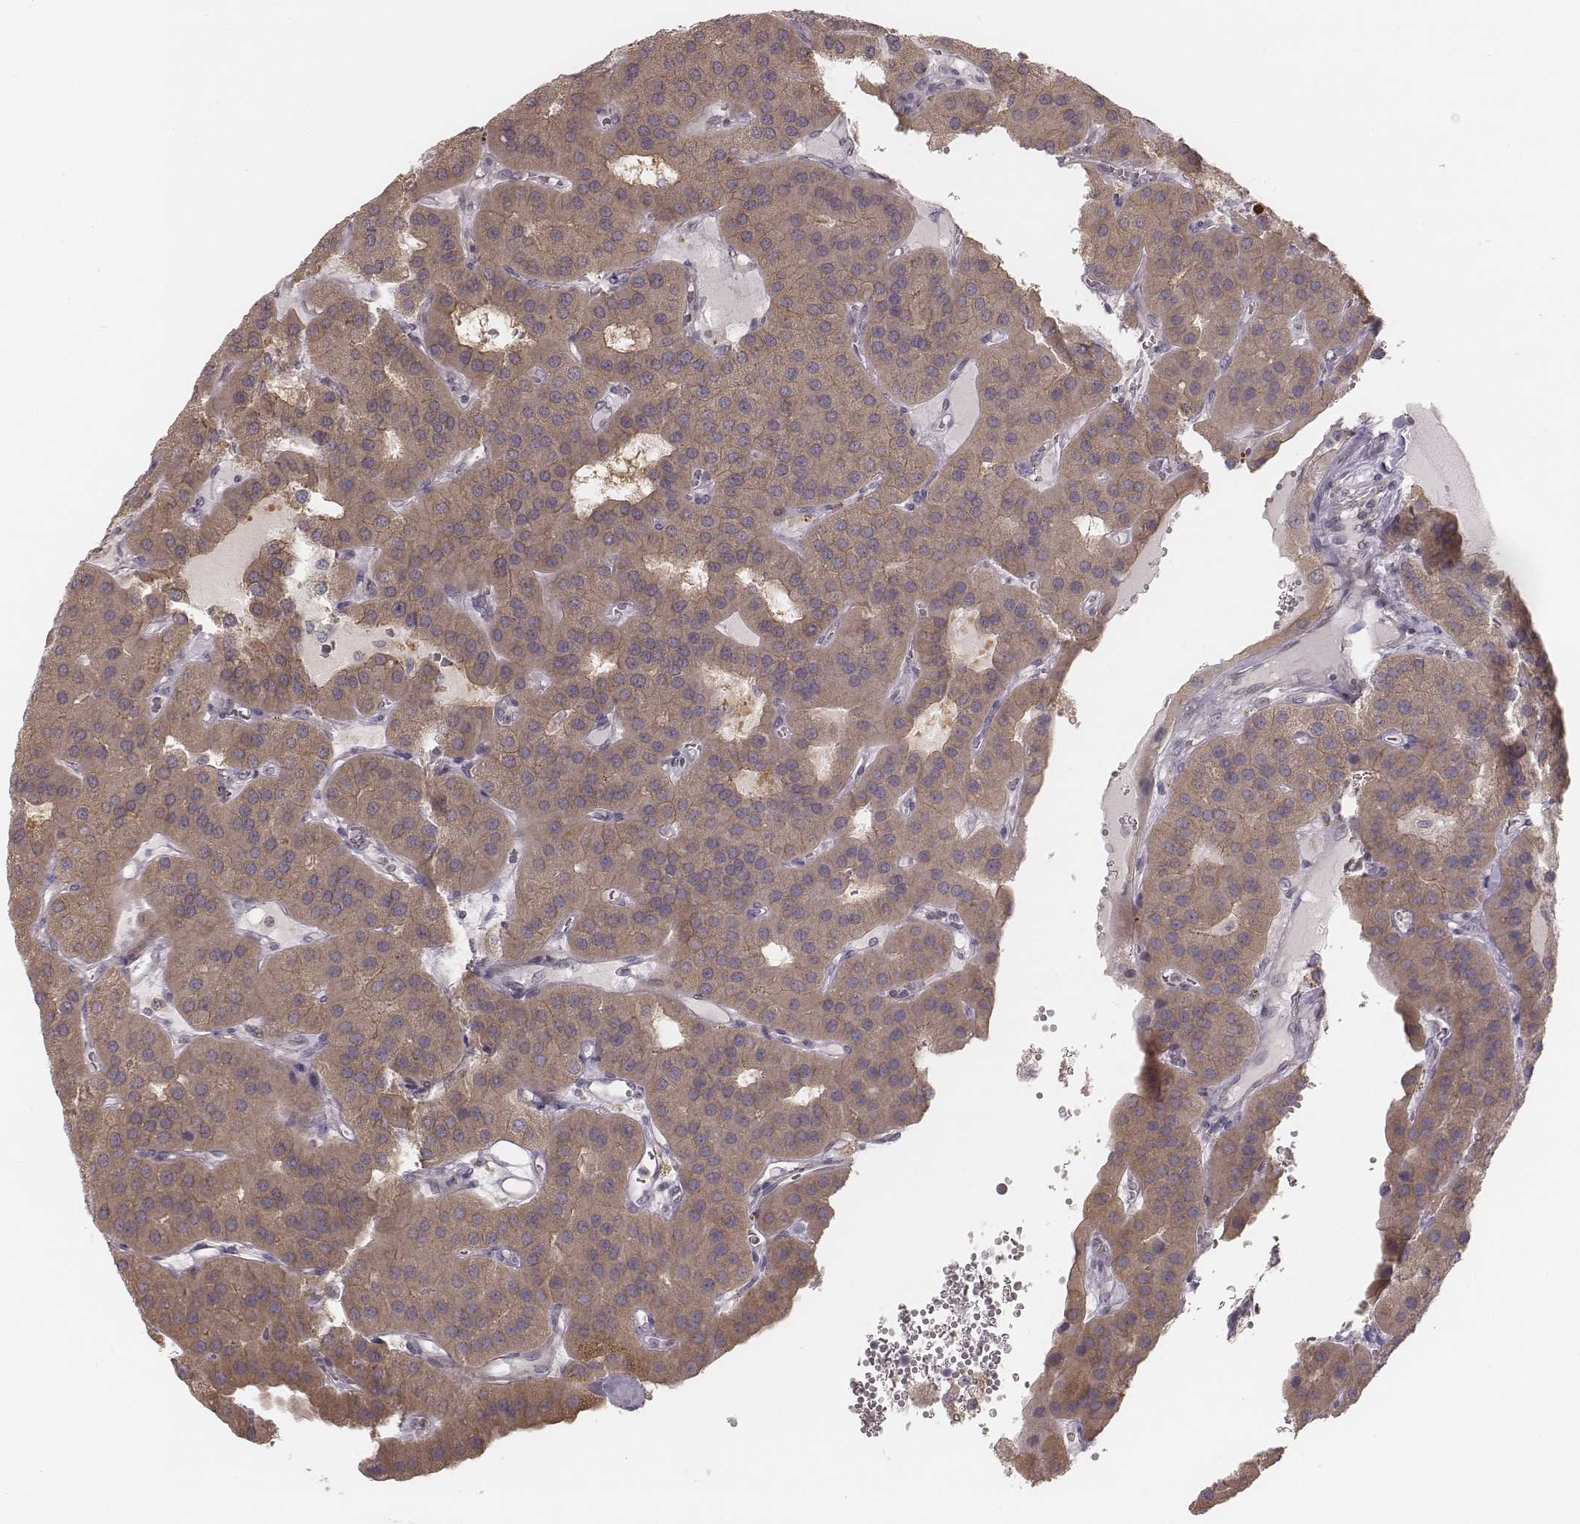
{"staining": {"intensity": "moderate", "quantity": ">75%", "location": "cytoplasmic/membranous"}, "tissue": "parathyroid gland", "cell_type": "Glandular cells", "image_type": "normal", "snomed": [{"axis": "morphology", "description": "Normal tissue, NOS"}, {"axis": "morphology", "description": "Adenoma, NOS"}, {"axis": "topography", "description": "Parathyroid gland"}], "caption": "DAB immunohistochemical staining of benign human parathyroid gland displays moderate cytoplasmic/membranous protein positivity in approximately >75% of glandular cells. (DAB (3,3'-diaminobenzidine) = brown stain, brightfield microscopy at high magnification).", "gene": "TDRD5", "patient": {"sex": "female", "age": 86}}